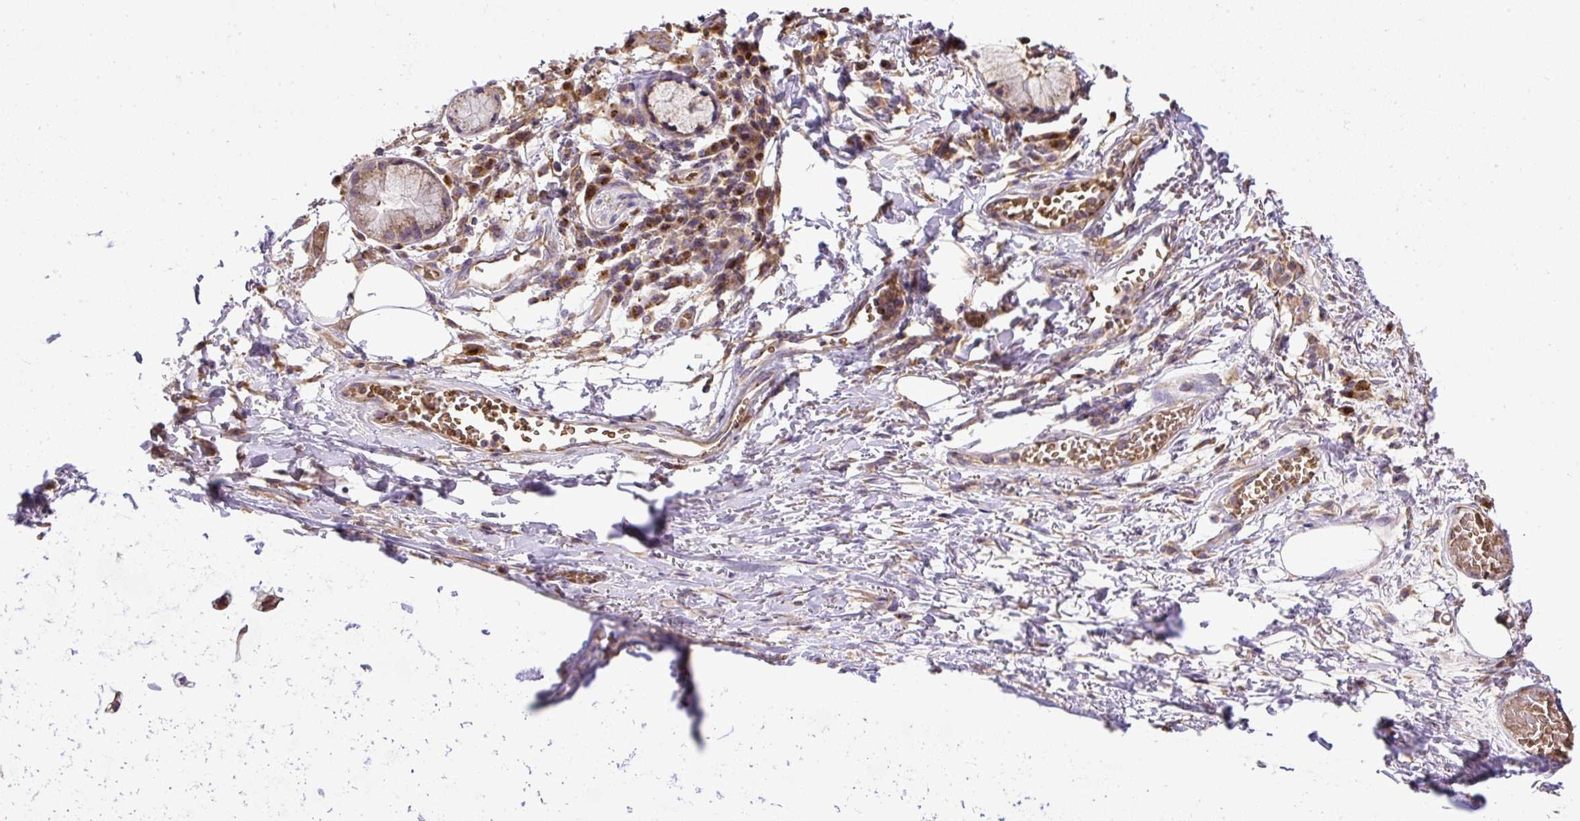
{"staining": {"intensity": "weak", "quantity": ">75%", "location": "cytoplasmic/membranous"}, "tissue": "adipose tissue", "cell_type": "Adipocytes", "image_type": "normal", "snomed": [{"axis": "morphology", "description": "Normal tissue, NOS"}, {"axis": "topography", "description": "Cartilage tissue"}, {"axis": "topography", "description": "Bronchus"}], "caption": "A low amount of weak cytoplasmic/membranous staining is identified in approximately >75% of adipocytes in normal adipose tissue.", "gene": "SMC4", "patient": {"sex": "male", "age": 56}}